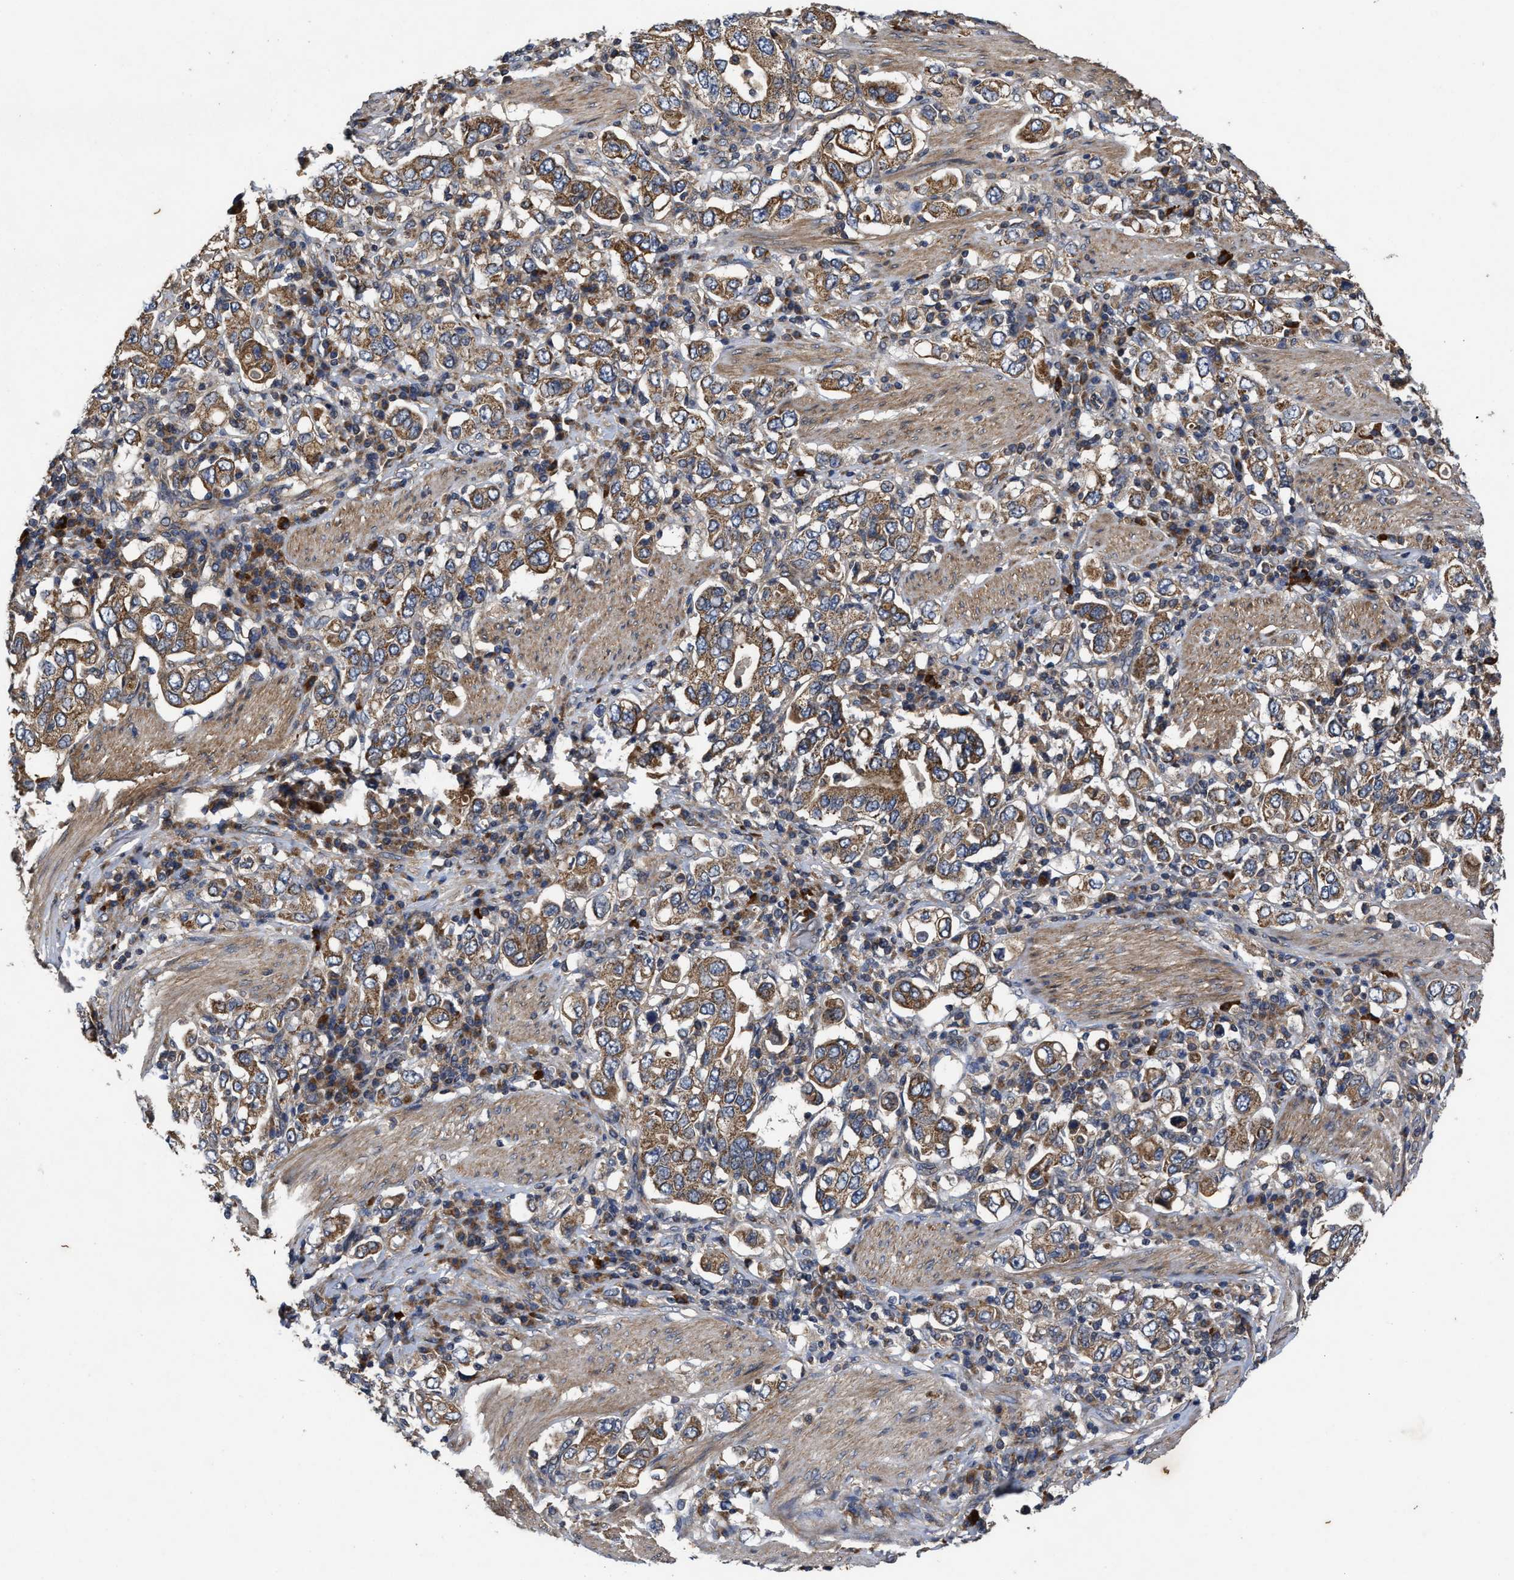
{"staining": {"intensity": "moderate", "quantity": ">75%", "location": "cytoplasmic/membranous"}, "tissue": "stomach cancer", "cell_type": "Tumor cells", "image_type": "cancer", "snomed": [{"axis": "morphology", "description": "Adenocarcinoma, NOS"}, {"axis": "topography", "description": "Stomach, upper"}], "caption": "Tumor cells display medium levels of moderate cytoplasmic/membranous expression in approximately >75% of cells in human stomach adenocarcinoma.", "gene": "EFNA4", "patient": {"sex": "male", "age": 62}}